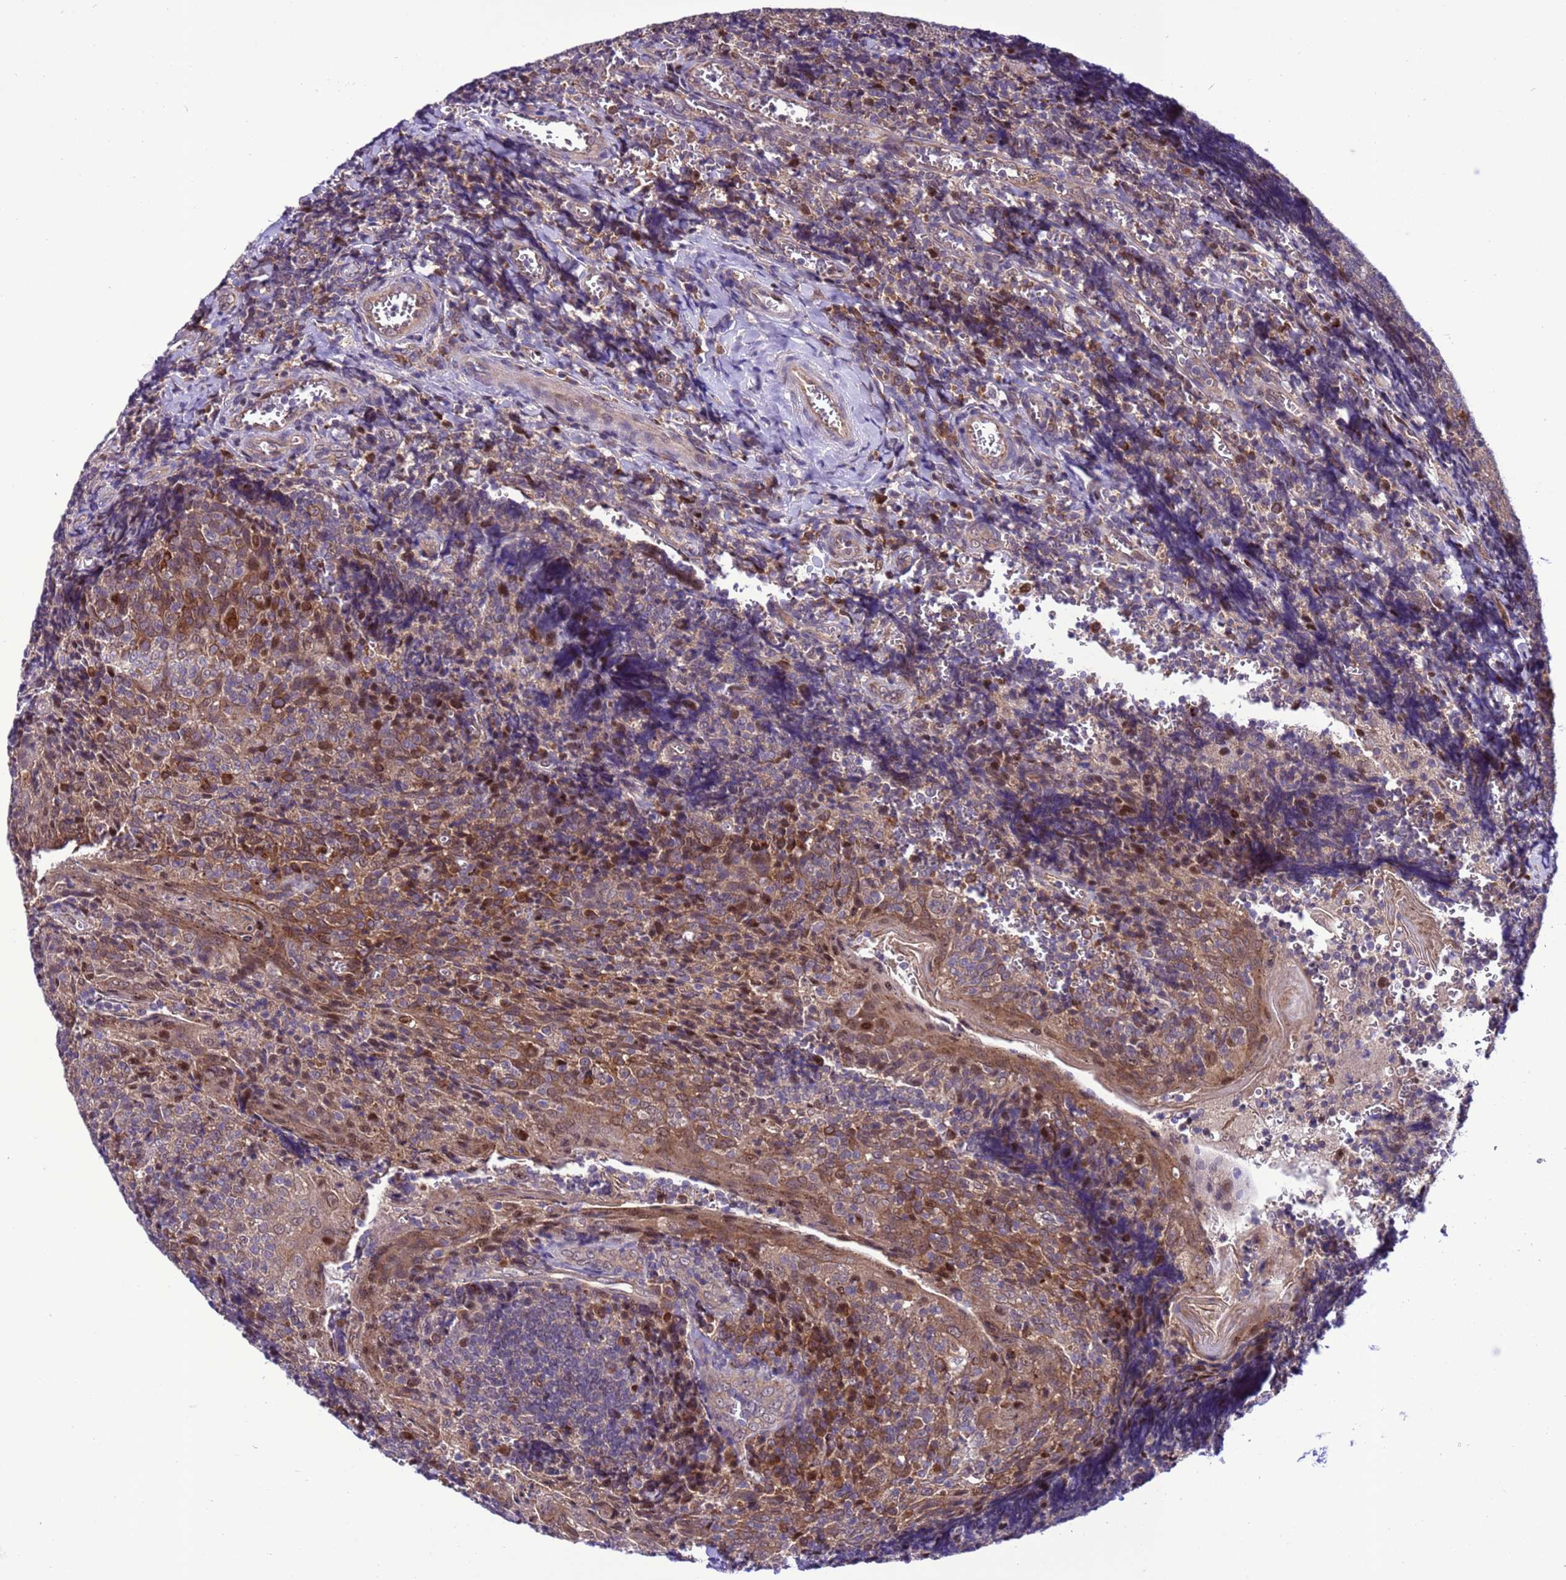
{"staining": {"intensity": "moderate", "quantity": "<25%", "location": "cytoplasmic/membranous"}, "tissue": "tonsil", "cell_type": "Germinal center cells", "image_type": "normal", "snomed": [{"axis": "morphology", "description": "Normal tissue, NOS"}, {"axis": "topography", "description": "Tonsil"}], "caption": "This is a photomicrograph of immunohistochemistry staining of unremarkable tonsil, which shows moderate expression in the cytoplasmic/membranous of germinal center cells.", "gene": "RASD1", "patient": {"sex": "male", "age": 27}}